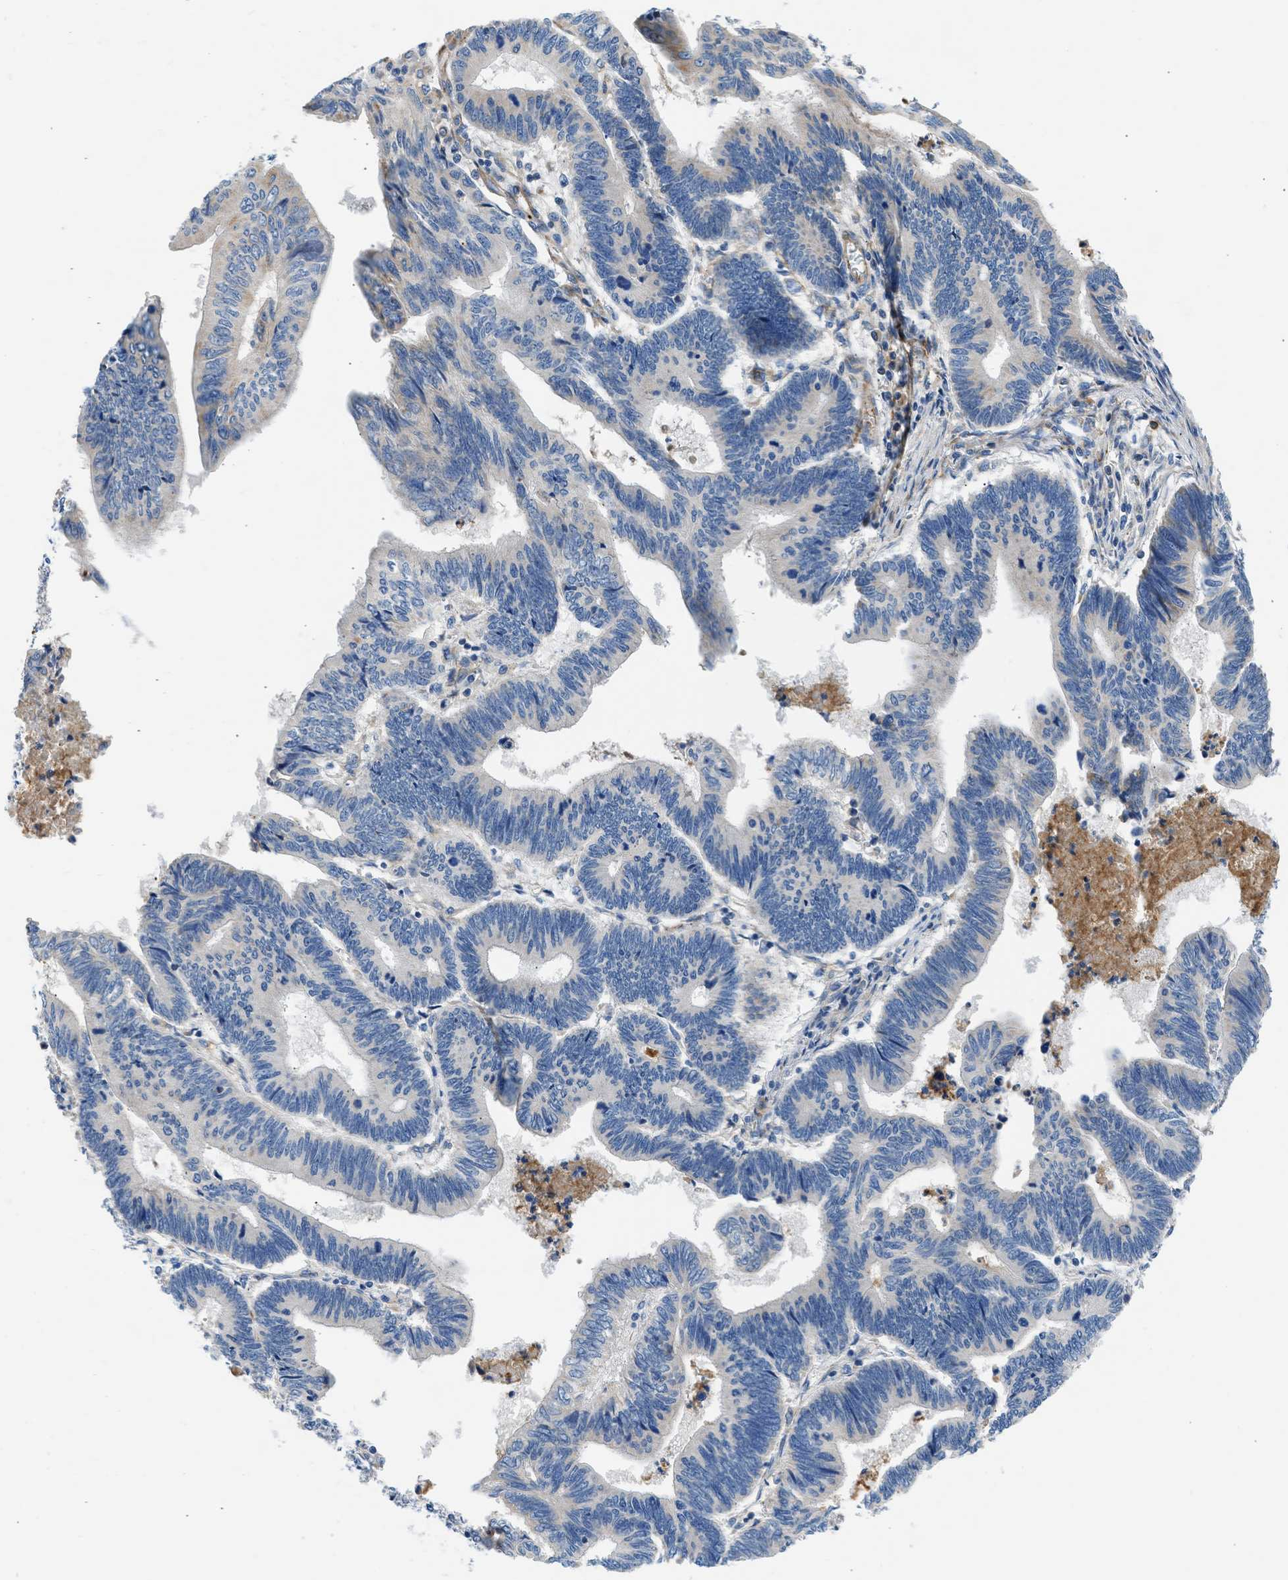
{"staining": {"intensity": "weak", "quantity": "<25%", "location": "cytoplasmic/membranous"}, "tissue": "pancreatic cancer", "cell_type": "Tumor cells", "image_type": "cancer", "snomed": [{"axis": "morphology", "description": "Adenocarcinoma, NOS"}, {"axis": "topography", "description": "Pancreas"}], "caption": "High magnification brightfield microscopy of adenocarcinoma (pancreatic) stained with DAB (brown) and counterstained with hematoxylin (blue): tumor cells show no significant positivity. The staining is performed using DAB (3,3'-diaminobenzidine) brown chromogen with nuclei counter-stained in using hematoxylin.", "gene": "ULK4", "patient": {"sex": "female", "age": 70}}